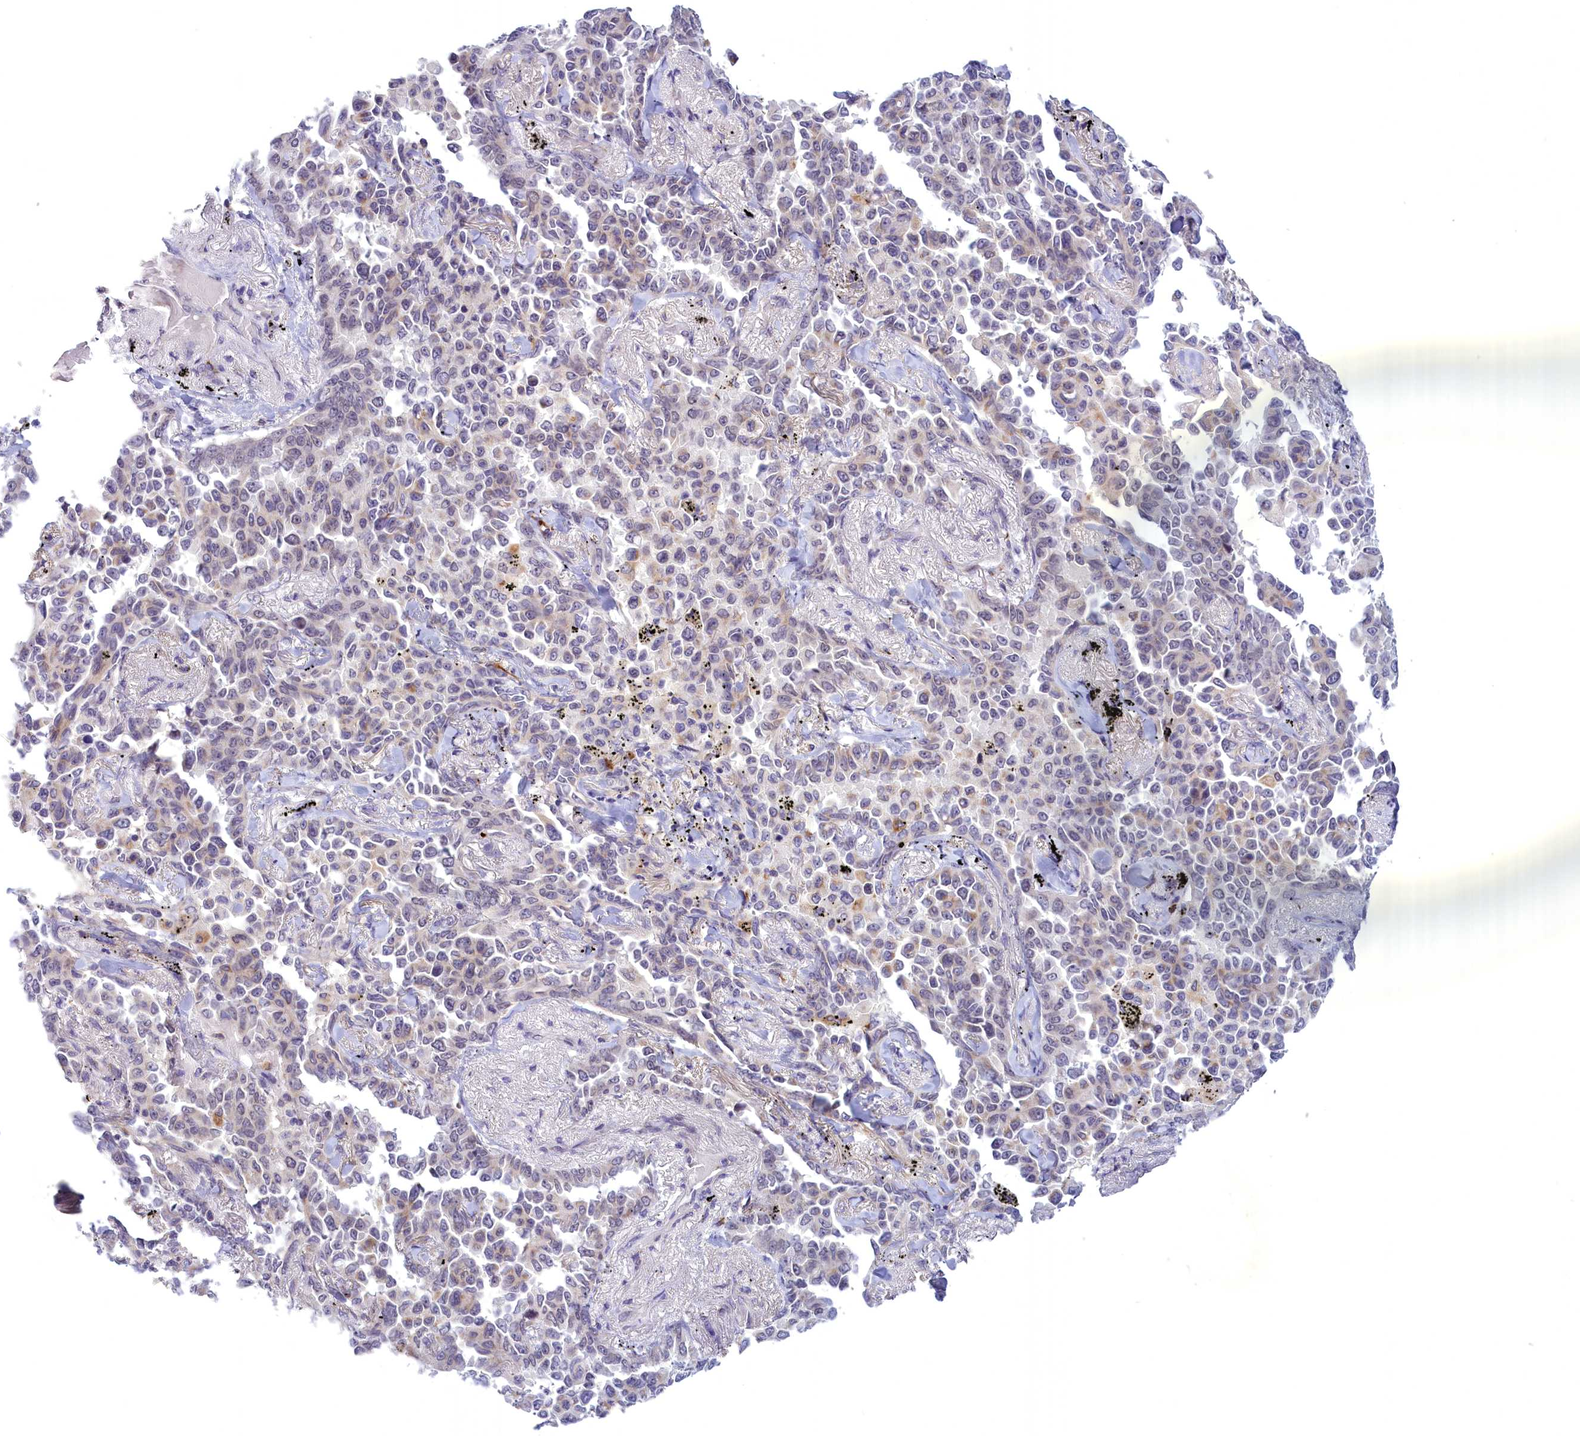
{"staining": {"intensity": "weak", "quantity": "<25%", "location": "cytoplasmic/membranous"}, "tissue": "lung cancer", "cell_type": "Tumor cells", "image_type": "cancer", "snomed": [{"axis": "morphology", "description": "Adenocarcinoma, NOS"}, {"axis": "topography", "description": "Lung"}], "caption": "Tumor cells show no significant positivity in adenocarcinoma (lung).", "gene": "FAM149B1", "patient": {"sex": "female", "age": 67}}